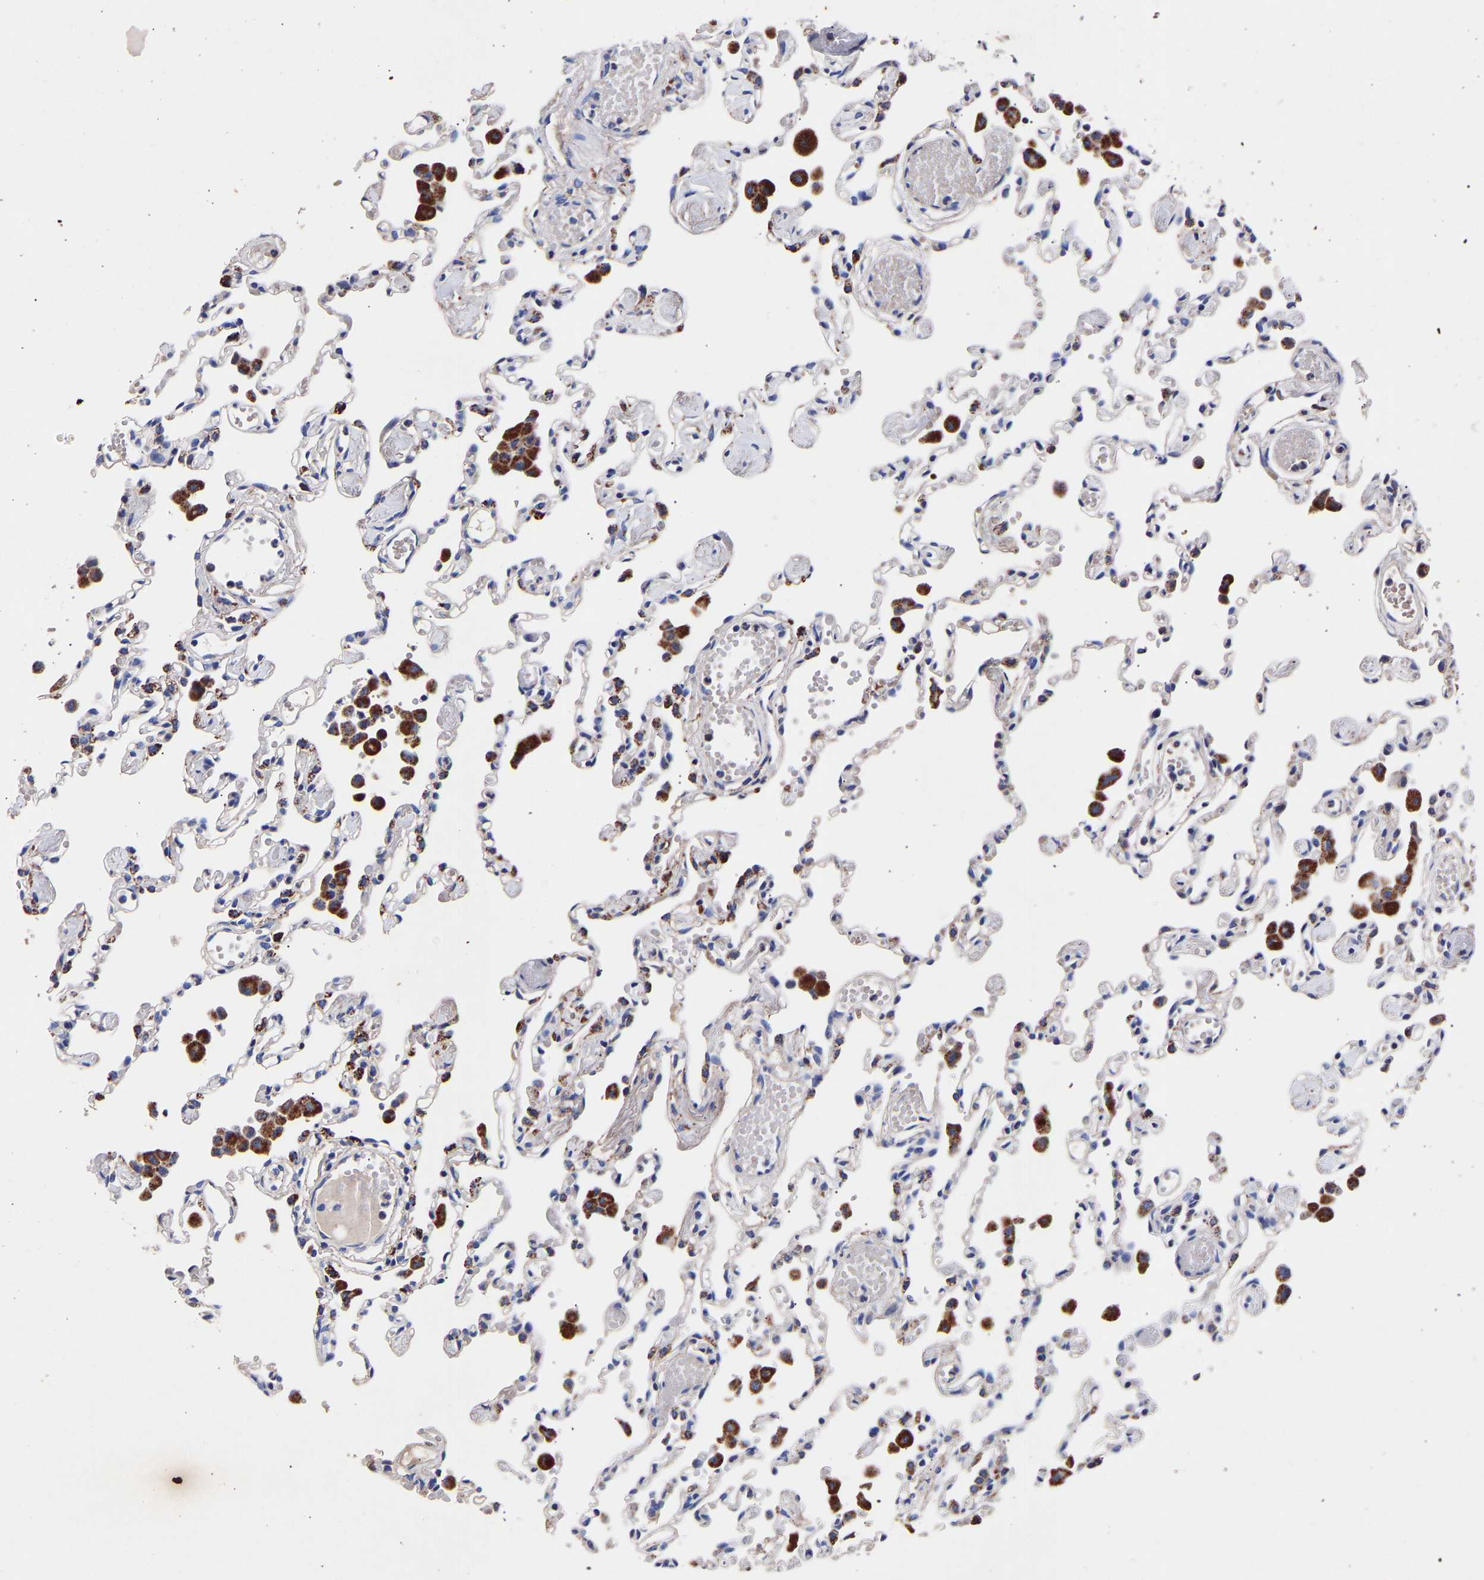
{"staining": {"intensity": "moderate", "quantity": "25%-75%", "location": "cytoplasmic/membranous"}, "tissue": "lung", "cell_type": "Alveolar cells", "image_type": "normal", "snomed": [{"axis": "morphology", "description": "Normal tissue, NOS"}, {"axis": "topography", "description": "Bronchus"}, {"axis": "topography", "description": "Lung"}], "caption": "Alveolar cells exhibit medium levels of moderate cytoplasmic/membranous staining in about 25%-75% of cells in unremarkable human lung.", "gene": "SEM1", "patient": {"sex": "female", "age": 49}}